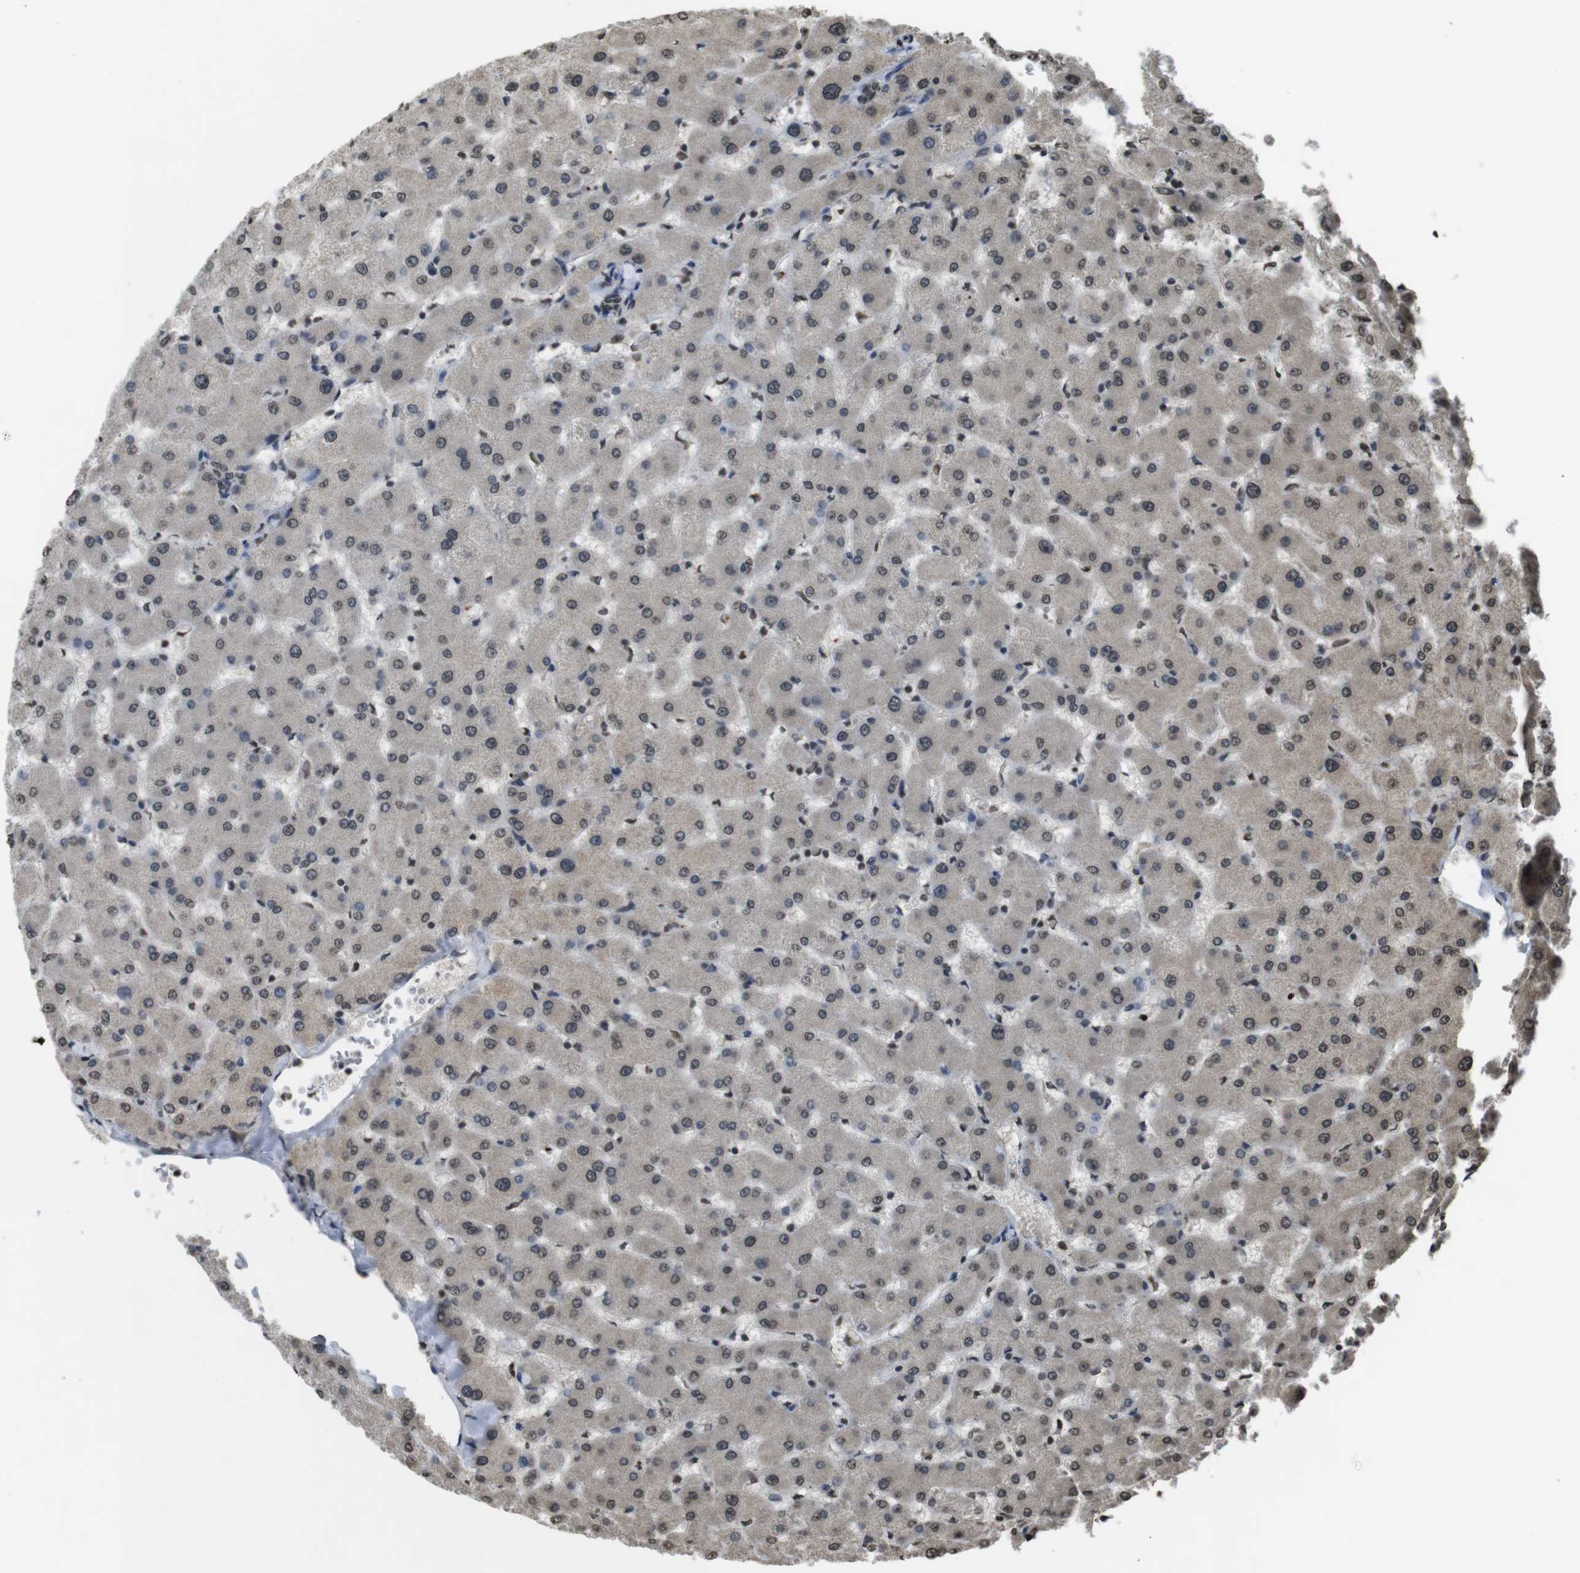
{"staining": {"intensity": "moderate", "quantity": ">75%", "location": "nuclear"}, "tissue": "liver", "cell_type": "Cholangiocytes", "image_type": "normal", "snomed": [{"axis": "morphology", "description": "Normal tissue, NOS"}, {"axis": "topography", "description": "Liver"}], "caption": "DAB (3,3'-diaminobenzidine) immunohistochemical staining of unremarkable liver reveals moderate nuclear protein expression in approximately >75% of cholangiocytes.", "gene": "MAF", "patient": {"sex": "female", "age": 63}}